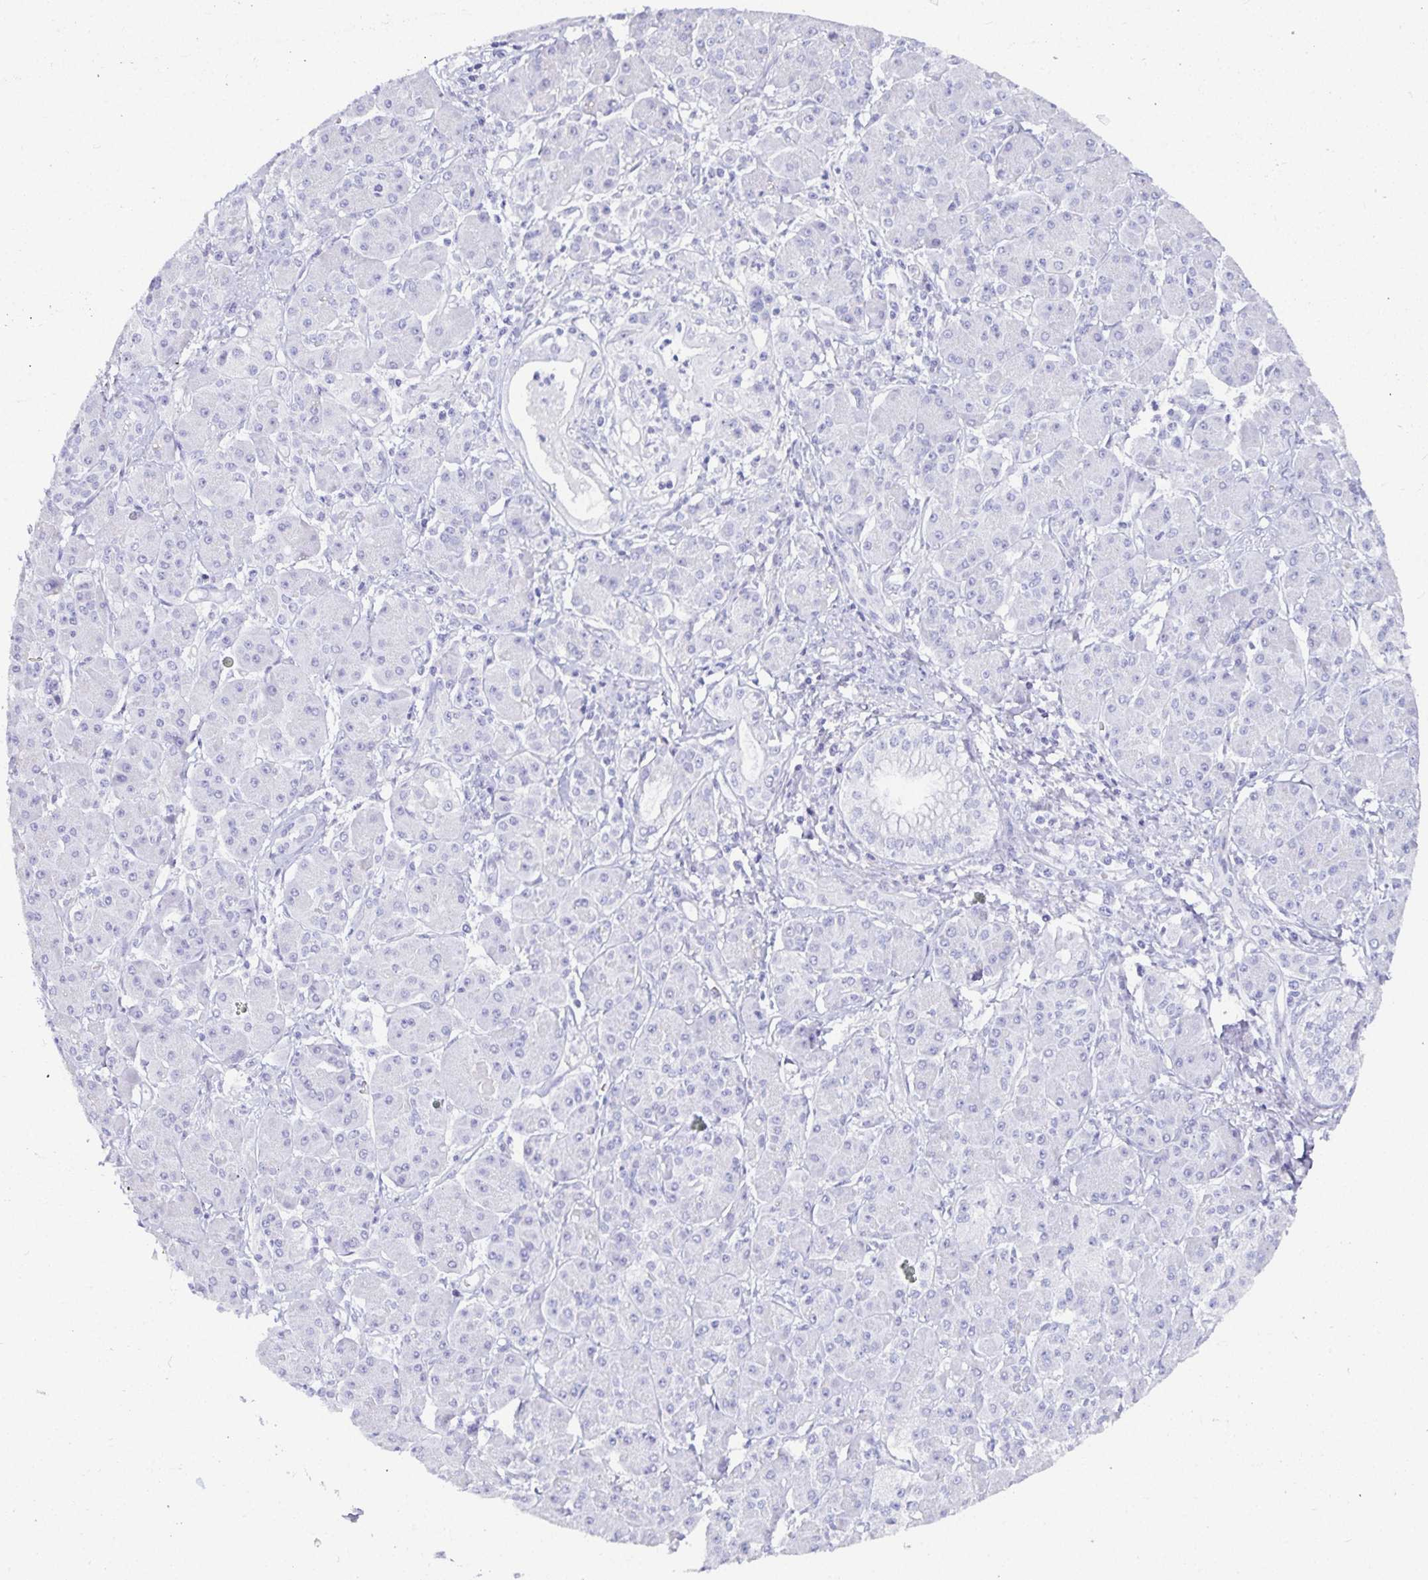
{"staining": {"intensity": "negative", "quantity": "none", "location": "none"}, "tissue": "pancreatic cancer", "cell_type": "Tumor cells", "image_type": "cancer", "snomed": [{"axis": "morphology", "description": "Adenocarcinoma, NOS"}, {"axis": "topography", "description": "Pancreas"}], "caption": "Tumor cells show no significant expression in pancreatic cancer.", "gene": "TMEM241", "patient": {"sex": "male", "age": 70}}